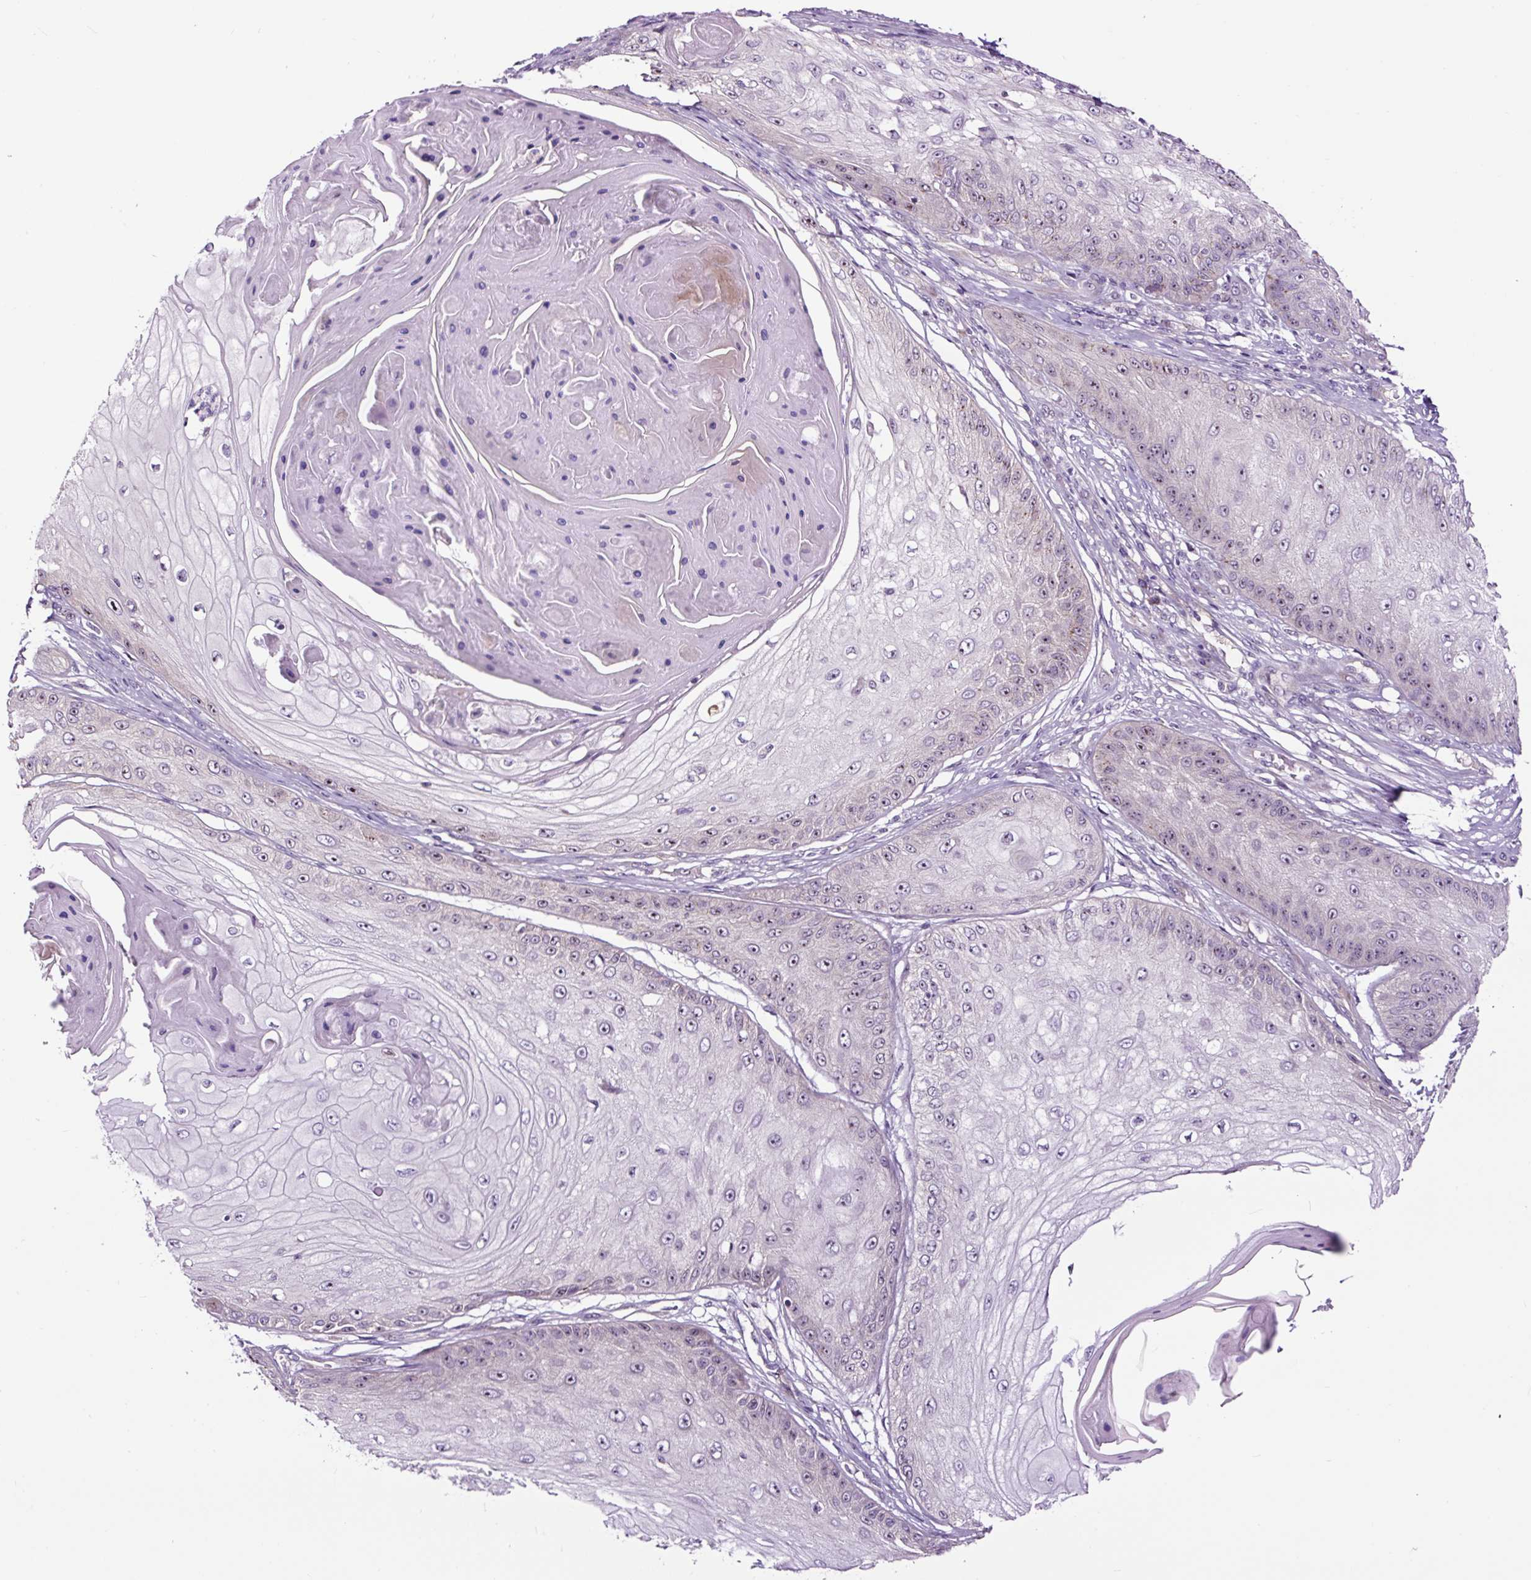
{"staining": {"intensity": "weak", "quantity": "<25%", "location": "nuclear"}, "tissue": "skin cancer", "cell_type": "Tumor cells", "image_type": "cancer", "snomed": [{"axis": "morphology", "description": "Squamous cell carcinoma, NOS"}, {"axis": "topography", "description": "Skin"}], "caption": "This is a histopathology image of IHC staining of squamous cell carcinoma (skin), which shows no staining in tumor cells.", "gene": "NOM1", "patient": {"sex": "male", "age": 70}}